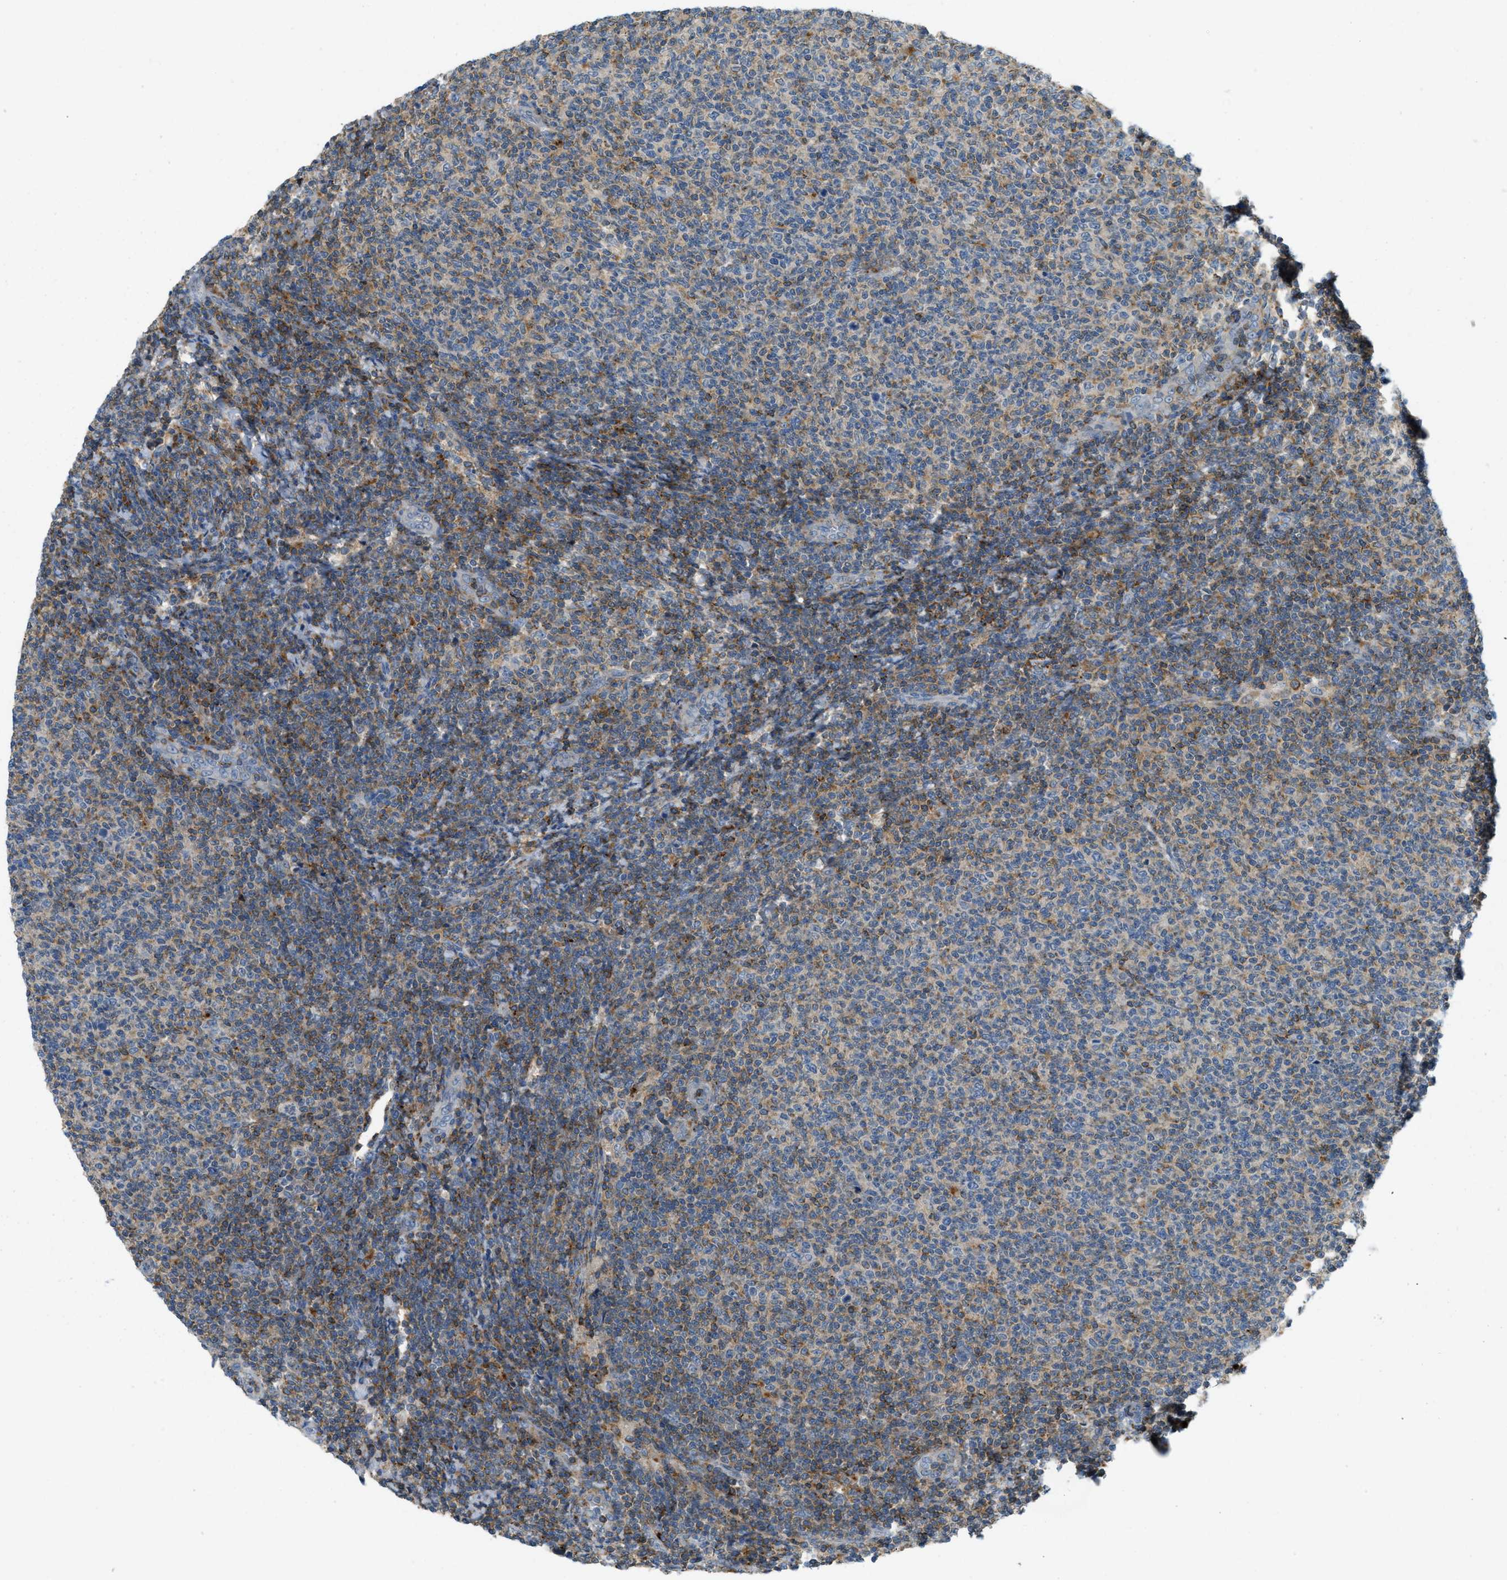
{"staining": {"intensity": "moderate", "quantity": "<25%", "location": "cytoplasmic/membranous"}, "tissue": "lymphoma", "cell_type": "Tumor cells", "image_type": "cancer", "snomed": [{"axis": "morphology", "description": "Malignant lymphoma, non-Hodgkin's type, Low grade"}, {"axis": "topography", "description": "Lymph node"}], "caption": "IHC image of neoplastic tissue: low-grade malignant lymphoma, non-Hodgkin's type stained using immunohistochemistry exhibits low levels of moderate protein expression localized specifically in the cytoplasmic/membranous of tumor cells, appearing as a cytoplasmic/membranous brown color.", "gene": "PLBD2", "patient": {"sex": "male", "age": 66}}